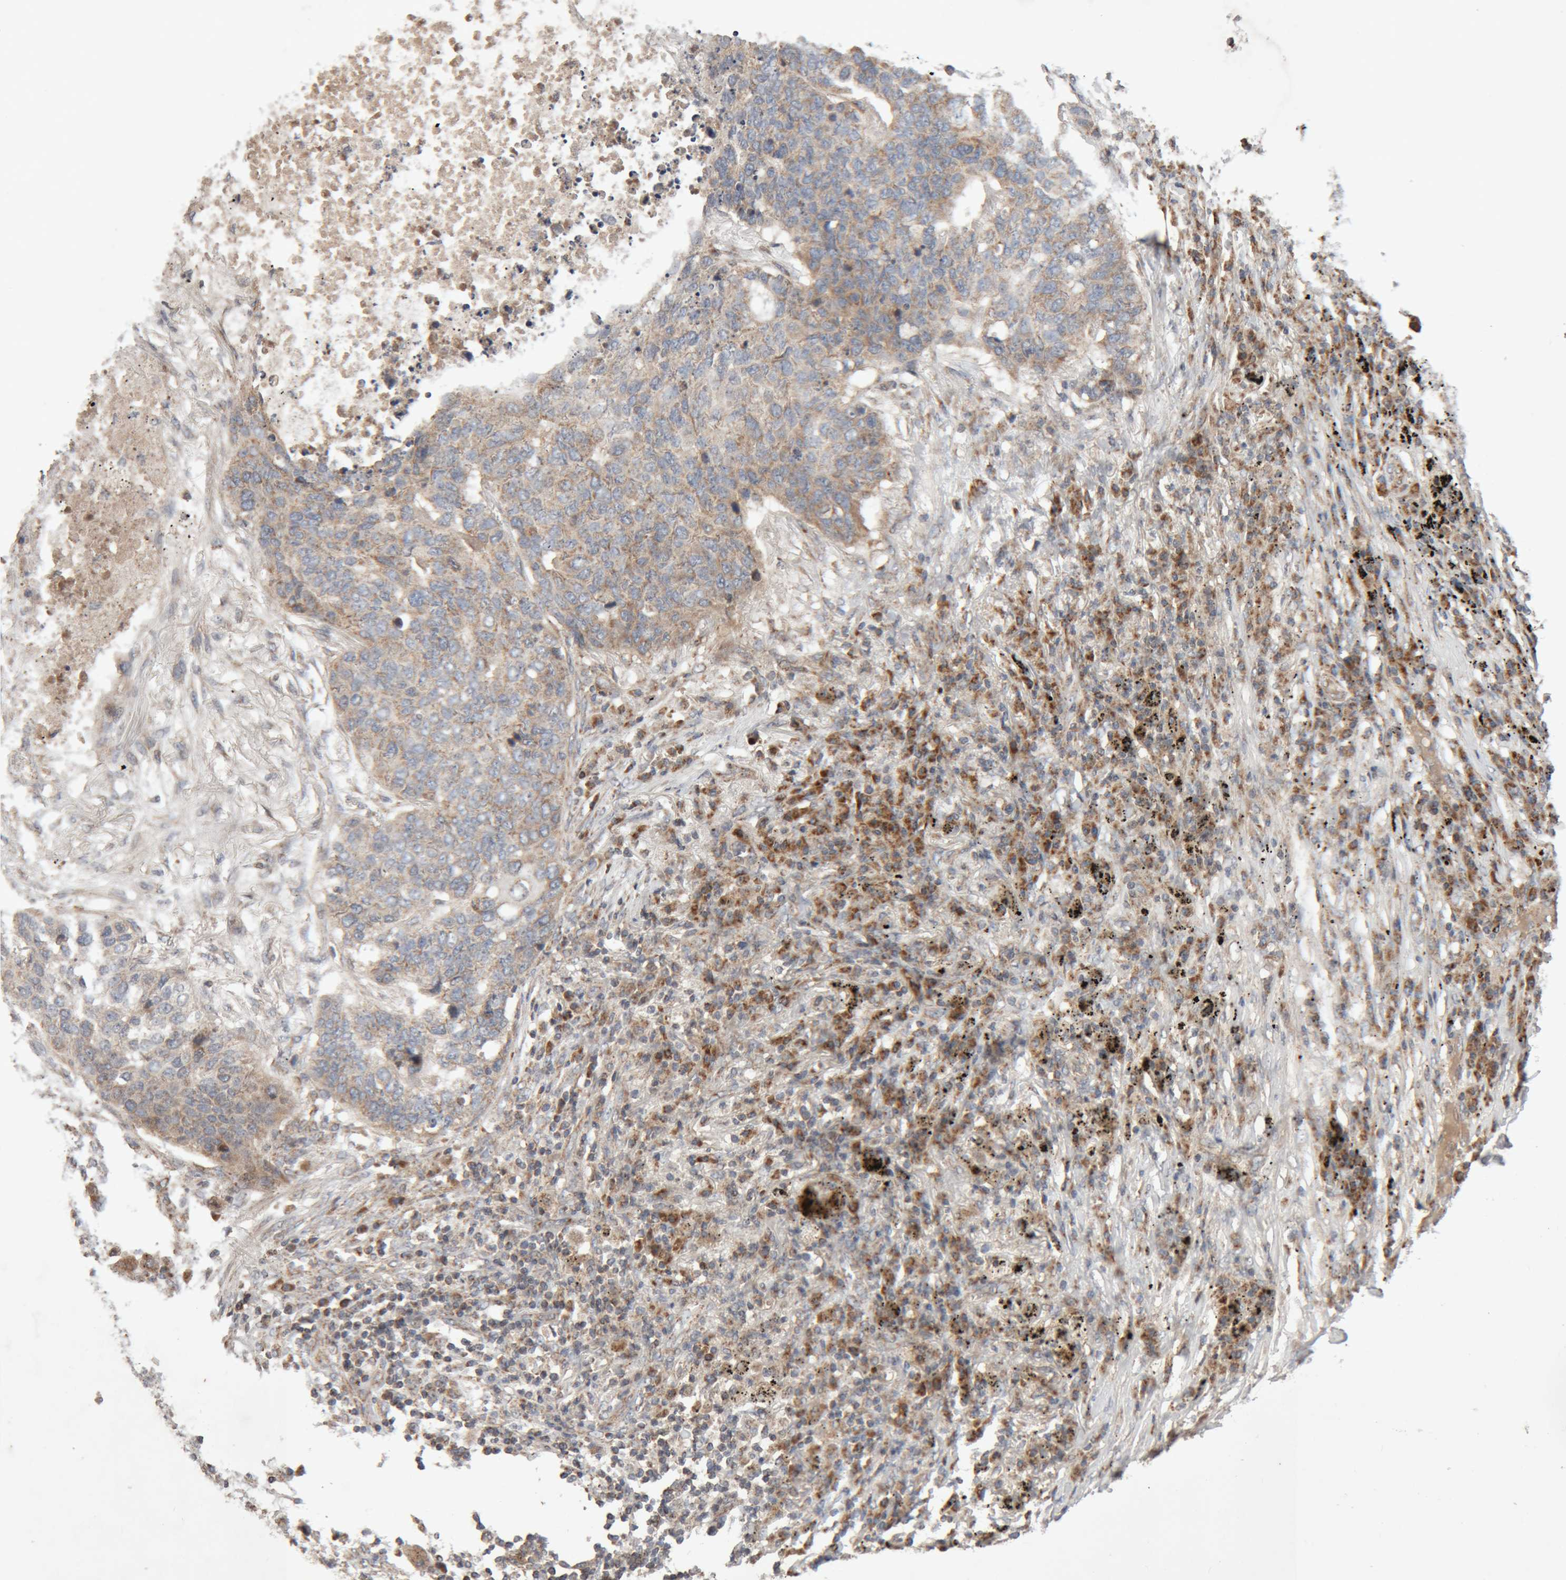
{"staining": {"intensity": "moderate", "quantity": ">75%", "location": "cytoplasmic/membranous"}, "tissue": "lung cancer", "cell_type": "Tumor cells", "image_type": "cancer", "snomed": [{"axis": "morphology", "description": "Squamous cell carcinoma, NOS"}, {"axis": "topography", "description": "Lung"}], "caption": "Squamous cell carcinoma (lung) was stained to show a protein in brown. There is medium levels of moderate cytoplasmic/membranous positivity in approximately >75% of tumor cells.", "gene": "KIF21B", "patient": {"sex": "female", "age": 63}}